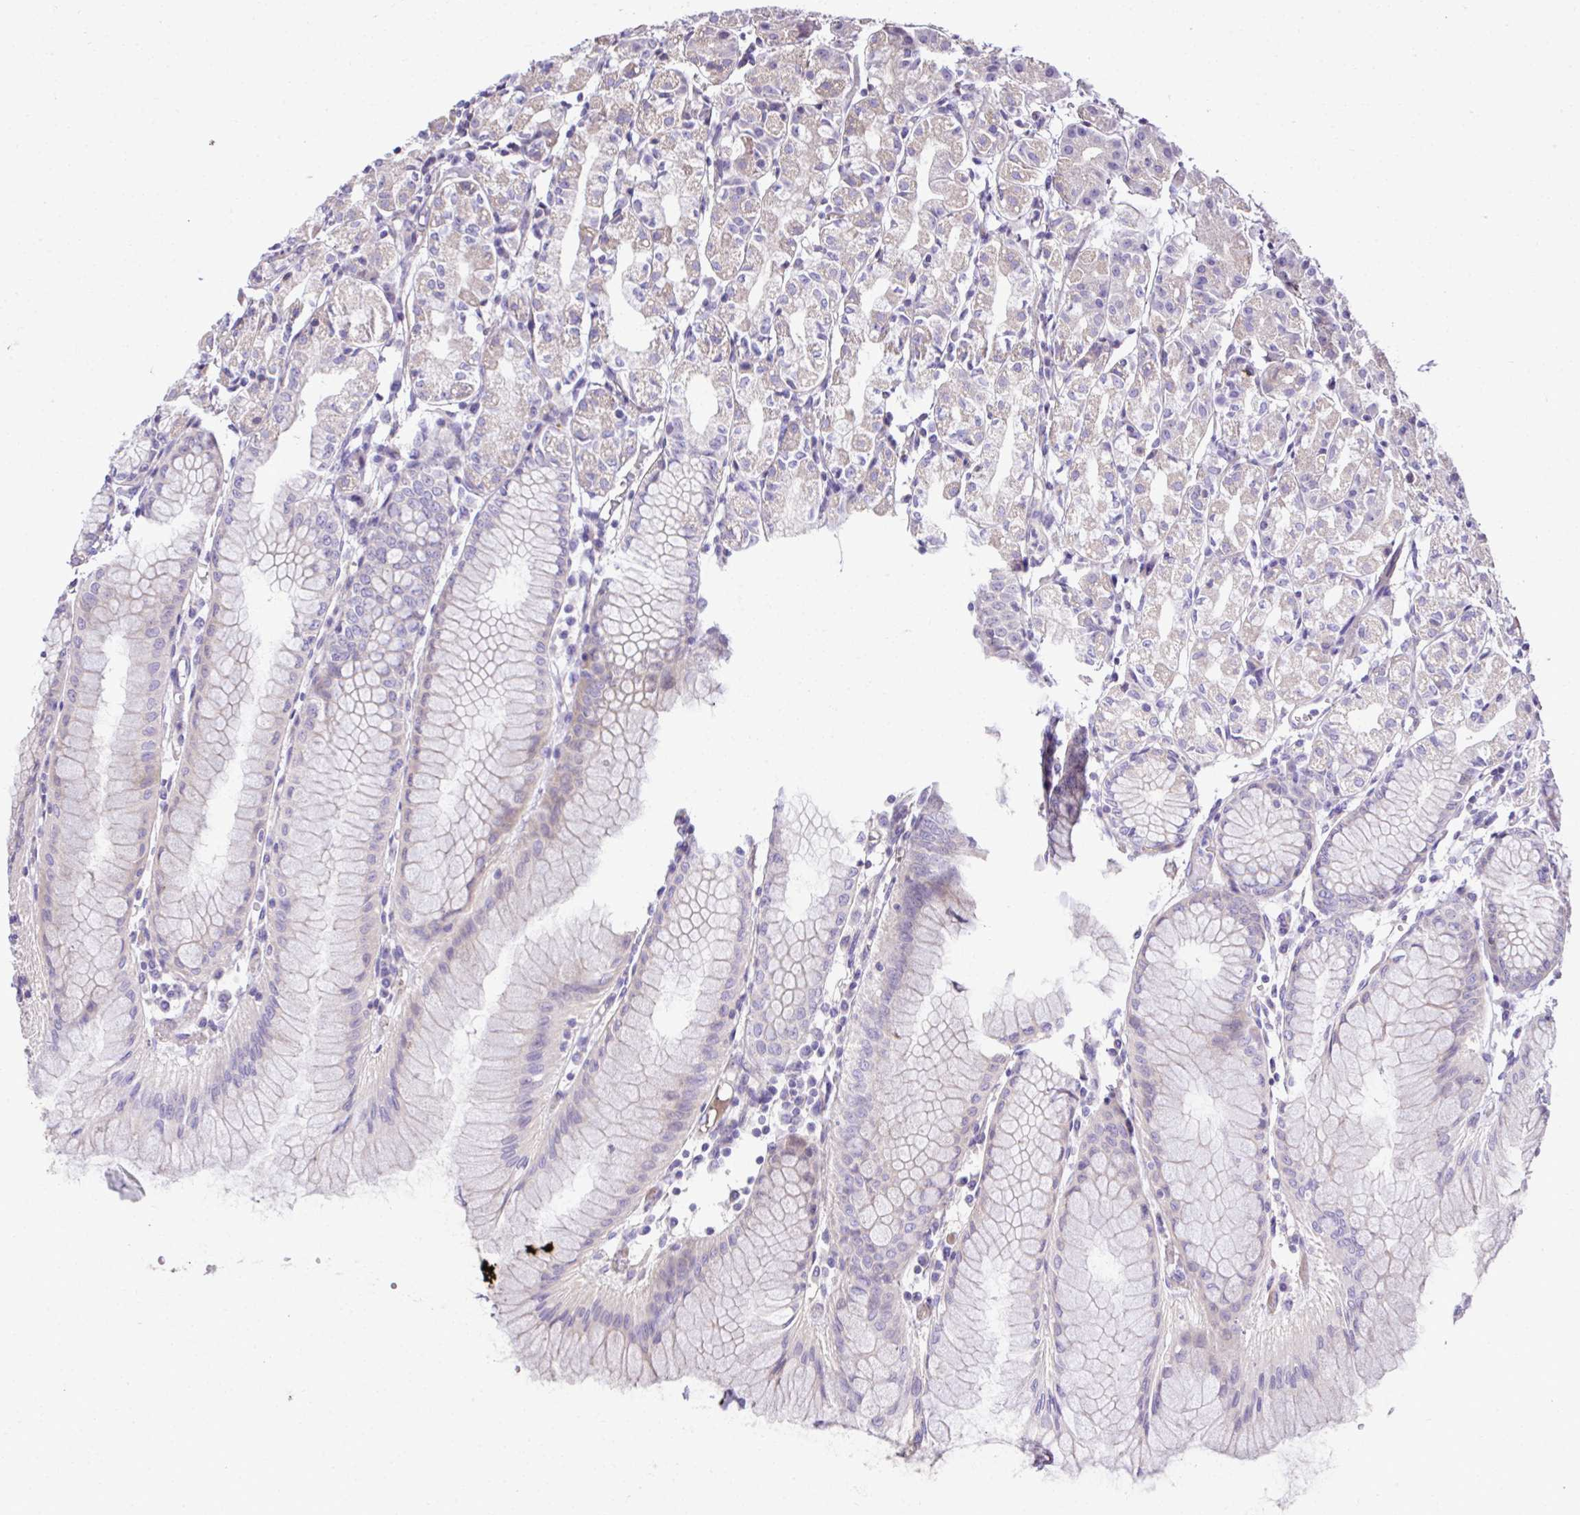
{"staining": {"intensity": "weak", "quantity": "25%-75%", "location": "cytoplasmic/membranous"}, "tissue": "stomach", "cell_type": "Glandular cells", "image_type": "normal", "snomed": [{"axis": "morphology", "description": "Normal tissue, NOS"}, {"axis": "topography", "description": "Stomach"}], "caption": "A brown stain shows weak cytoplasmic/membranous positivity of a protein in glandular cells of benign human stomach.", "gene": "CCDC85C", "patient": {"sex": "female", "age": 57}}